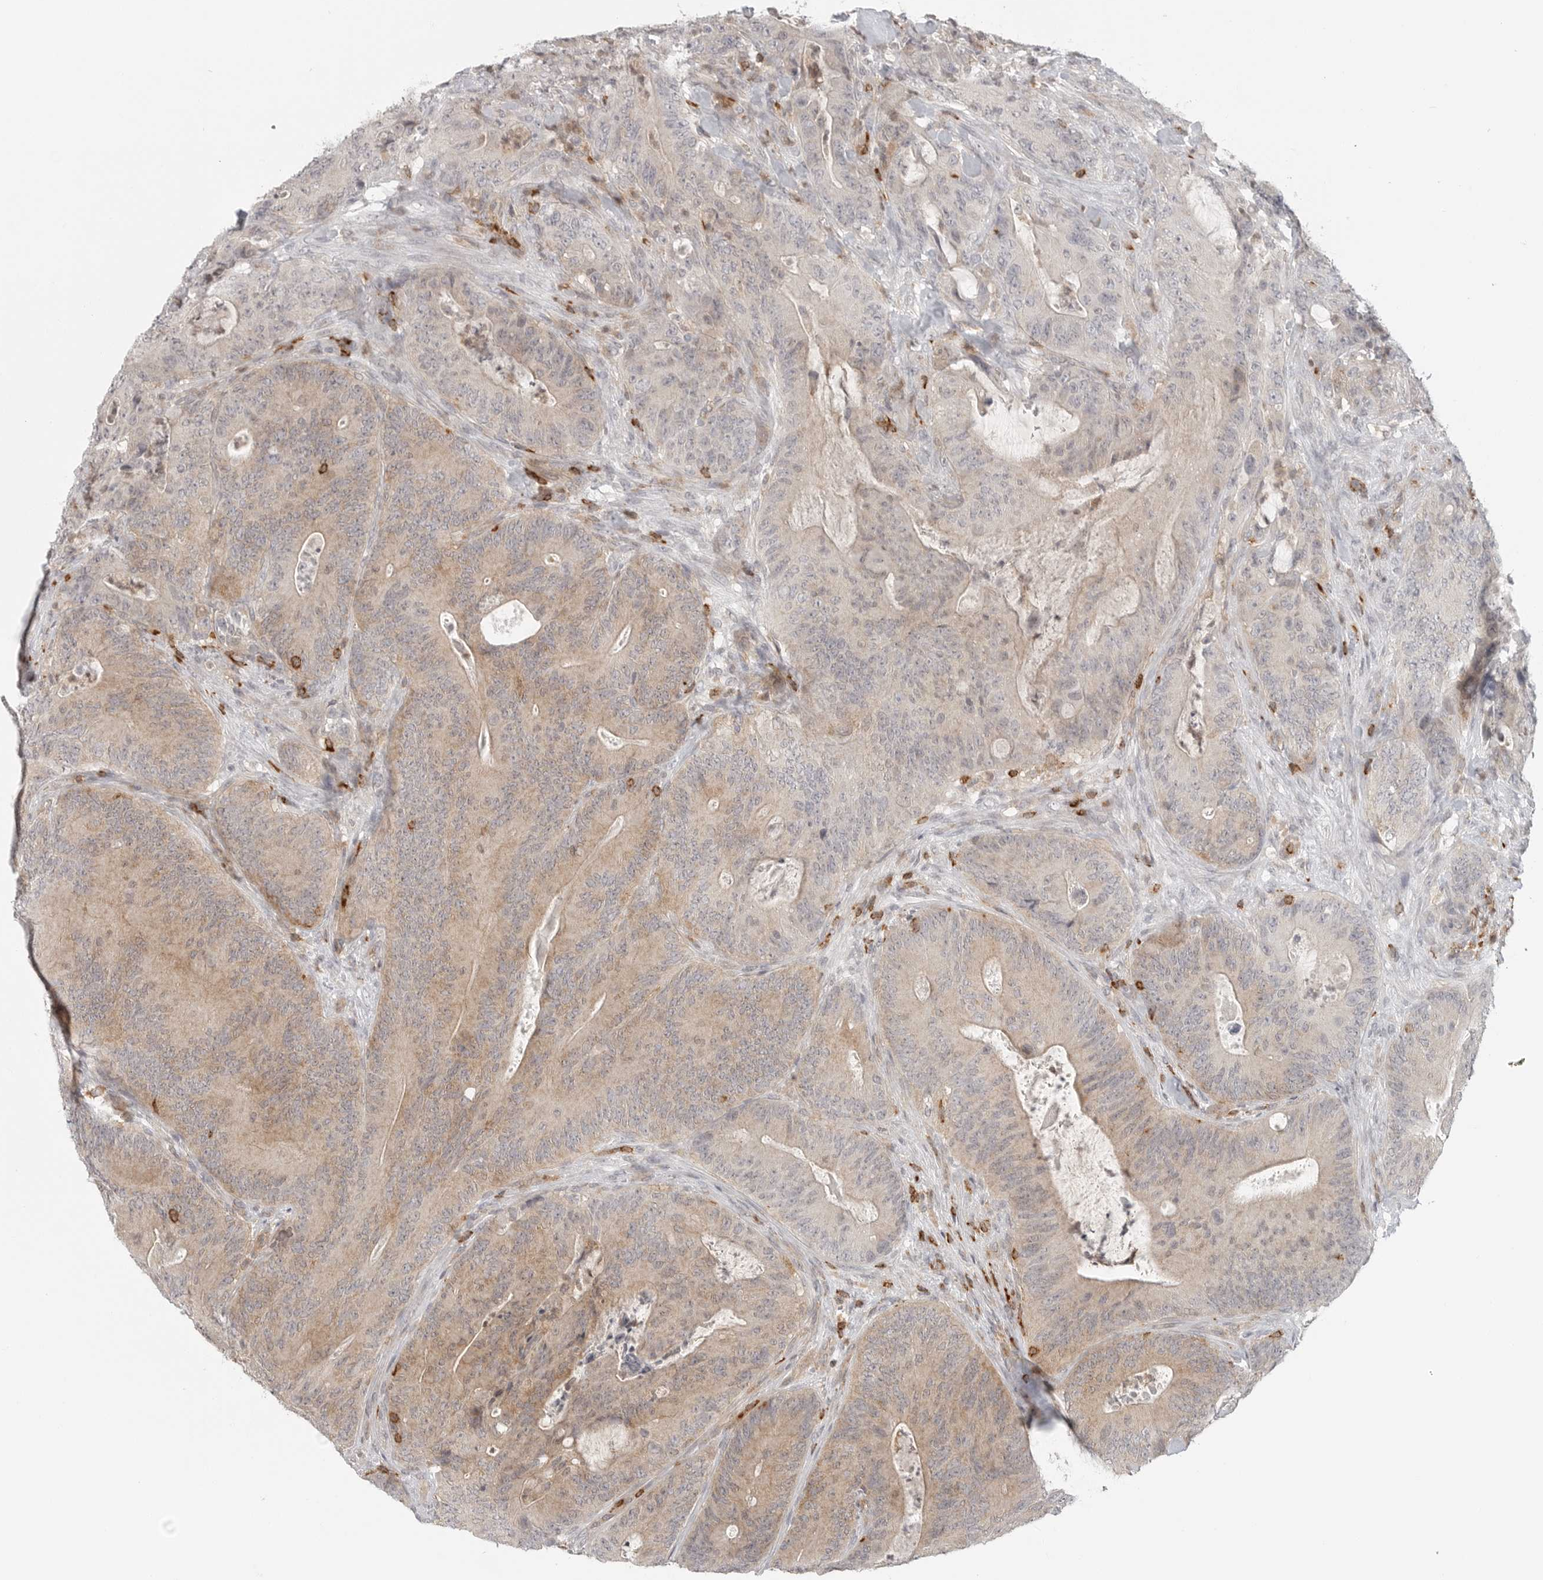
{"staining": {"intensity": "weak", "quantity": "25%-75%", "location": "cytoplasmic/membranous"}, "tissue": "colorectal cancer", "cell_type": "Tumor cells", "image_type": "cancer", "snomed": [{"axis": "morphology", "description": "Normal tissue, NOS"}, {"axis": "topography", "description": "Colon"}], "caption": "Colorectal cancer tissue exhibits weak cytoplasmic/membranous expression in approximately 25%-75% of tumor cells, visualized by immunohistochemistry. (DAB (3,3'-diaminobenzidine) IHC with brightfield microscopy, high magnification).", "gene": "SH3KBP1", "patient": {"sex": "female", "age": 82}}